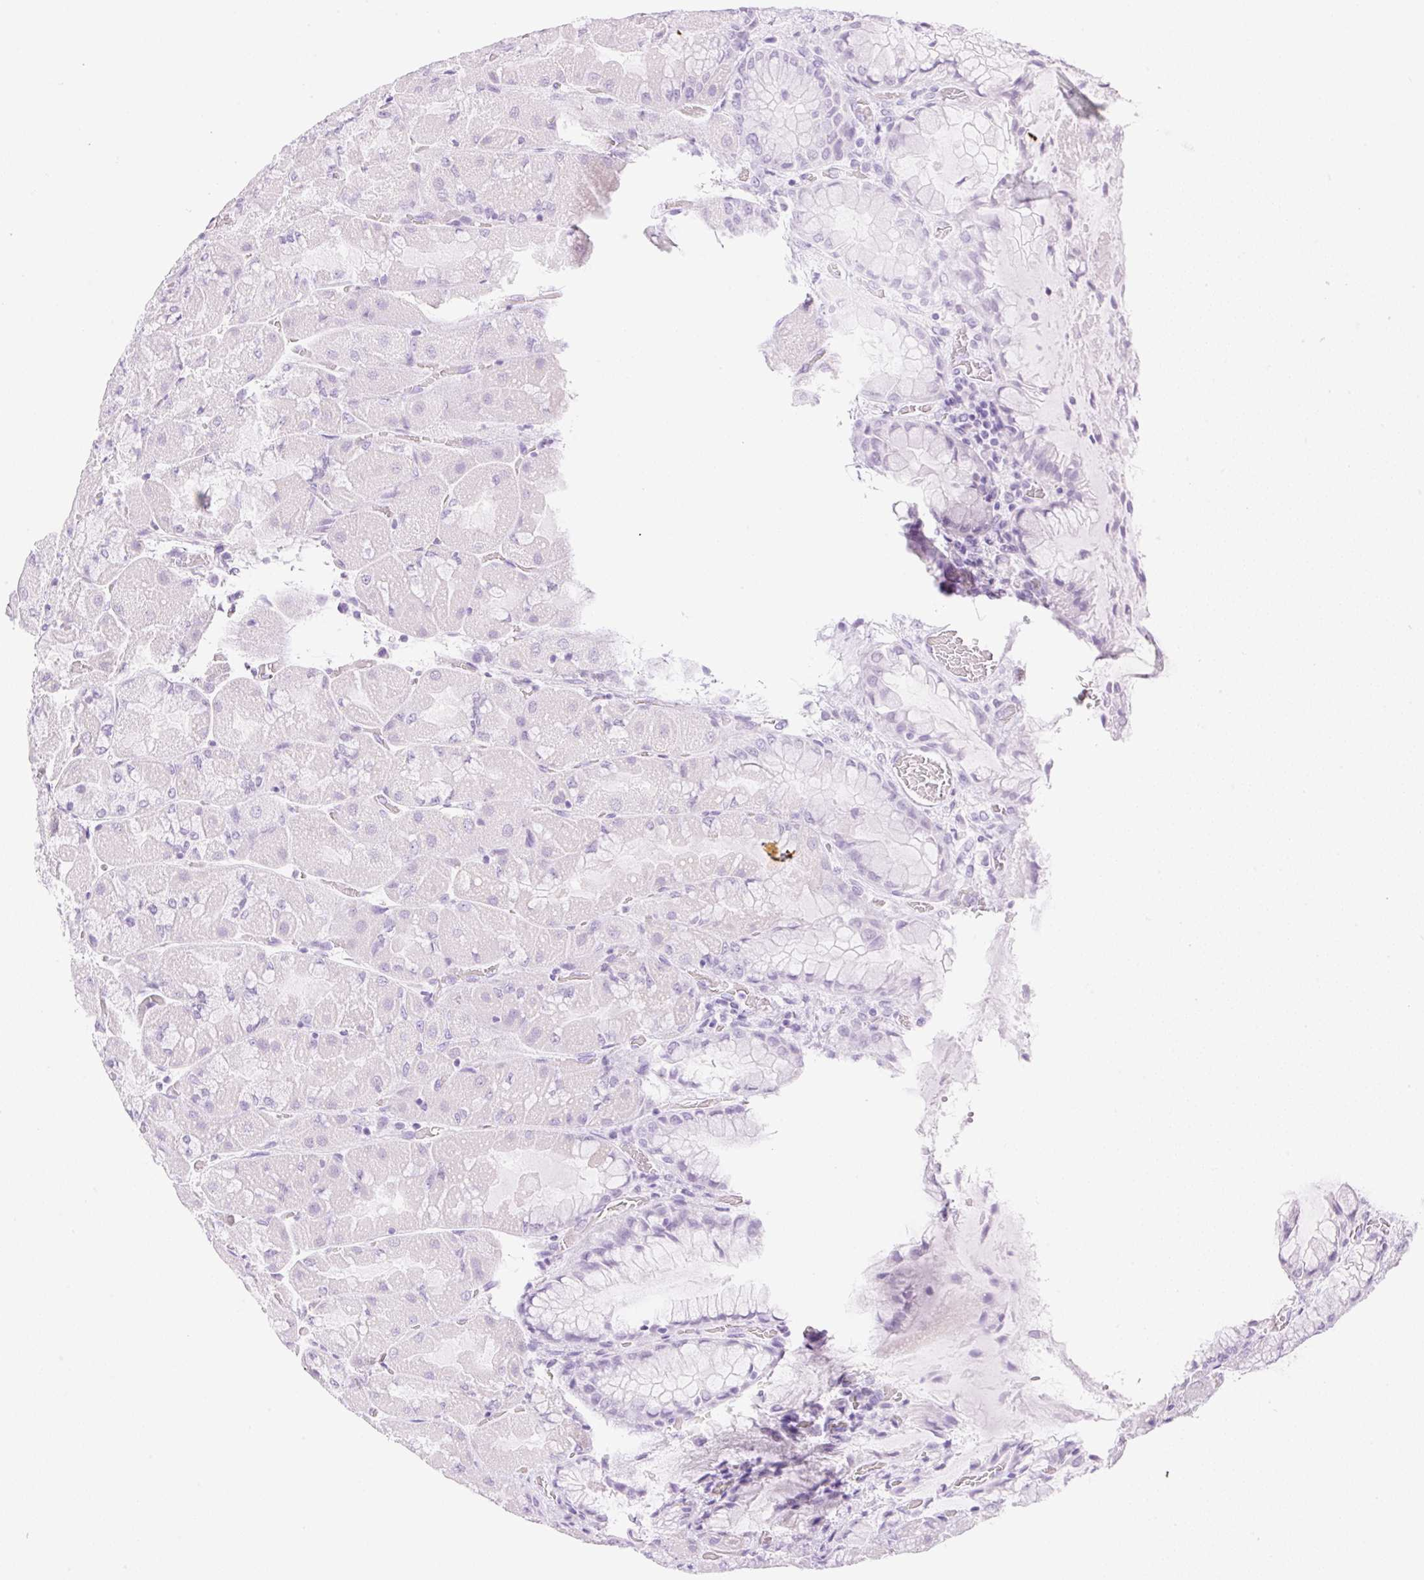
{"staining": {"intensity": "negative", "quantity": "none", "location": "none"}, "tissue": "stomach", "cell_type": "Glandular cells", "image_type": "normal", "snomed": [{"axis": "morphology", "description": "Normal tissue, NOS"}, {"axis": "topography", "description": "Stomach"}], "caption": "Immunohistochemistry photomicrograph of normal stomach: human stomach stained with DAB demonstrates no significant protein positivity in glandular cells. Brightfield microscopy of IHC stained with DAB (3,3'-diaminobenzidine) (brown) and hematoxylin (blue), captured at high magnification.", "gene": "SPRR4", "patient": {"sex": "female", "age": 61}}